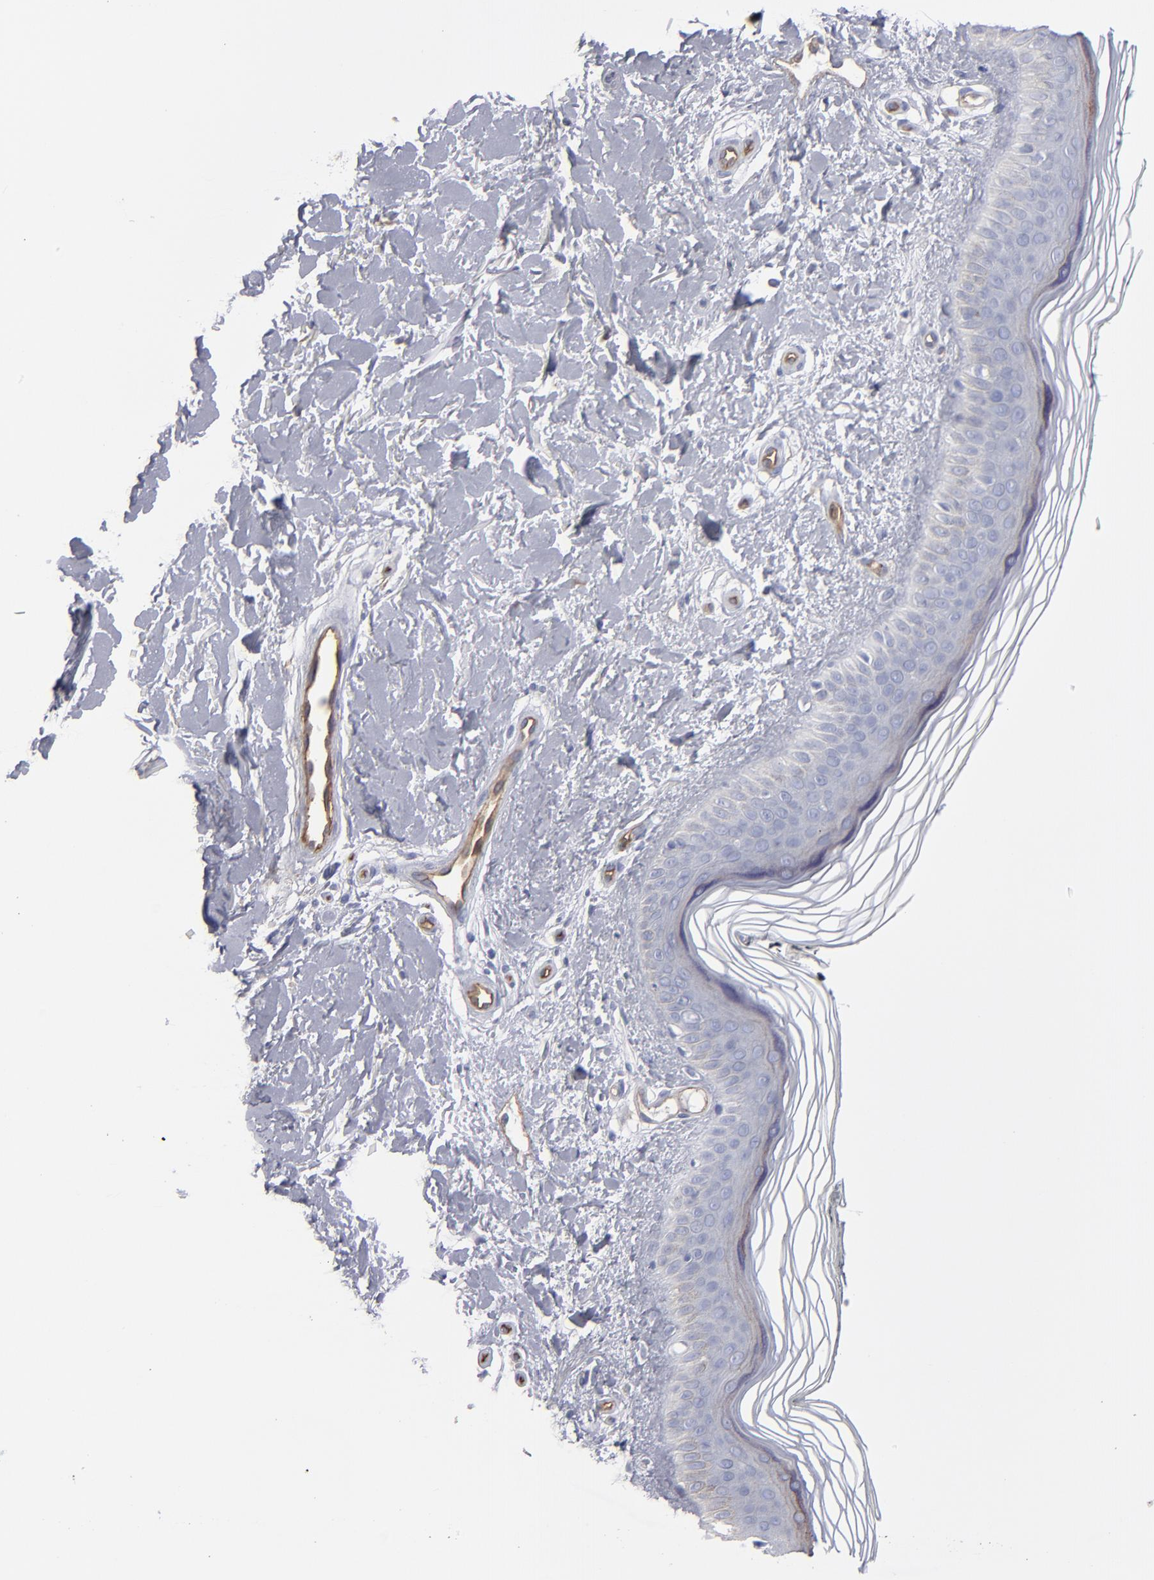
{"staining": {"intensity": "negative", "quantity": "none", "location": "none"}, "tissue": "skin", "cell_type": "Fibroblasts", "image_type": "normal", "snomed": [{"axis": "morphology", "description": "Normal tissue, NOS"}, {"axis": "topography", "description": "Skin"}], "caption": "DAB immunohistochemical staining of normal human skin demonstrates no significant staining in fibroblasts. The staining was performed using DAB (3,3'-diaminobenzidine) to visualize the protein expression in brown, while the nuclei were stained in blue with hematoxylin (Magnification: 20x).", "gene": "TM4SF1", "patient": {"sex": "female", "age": 19}}